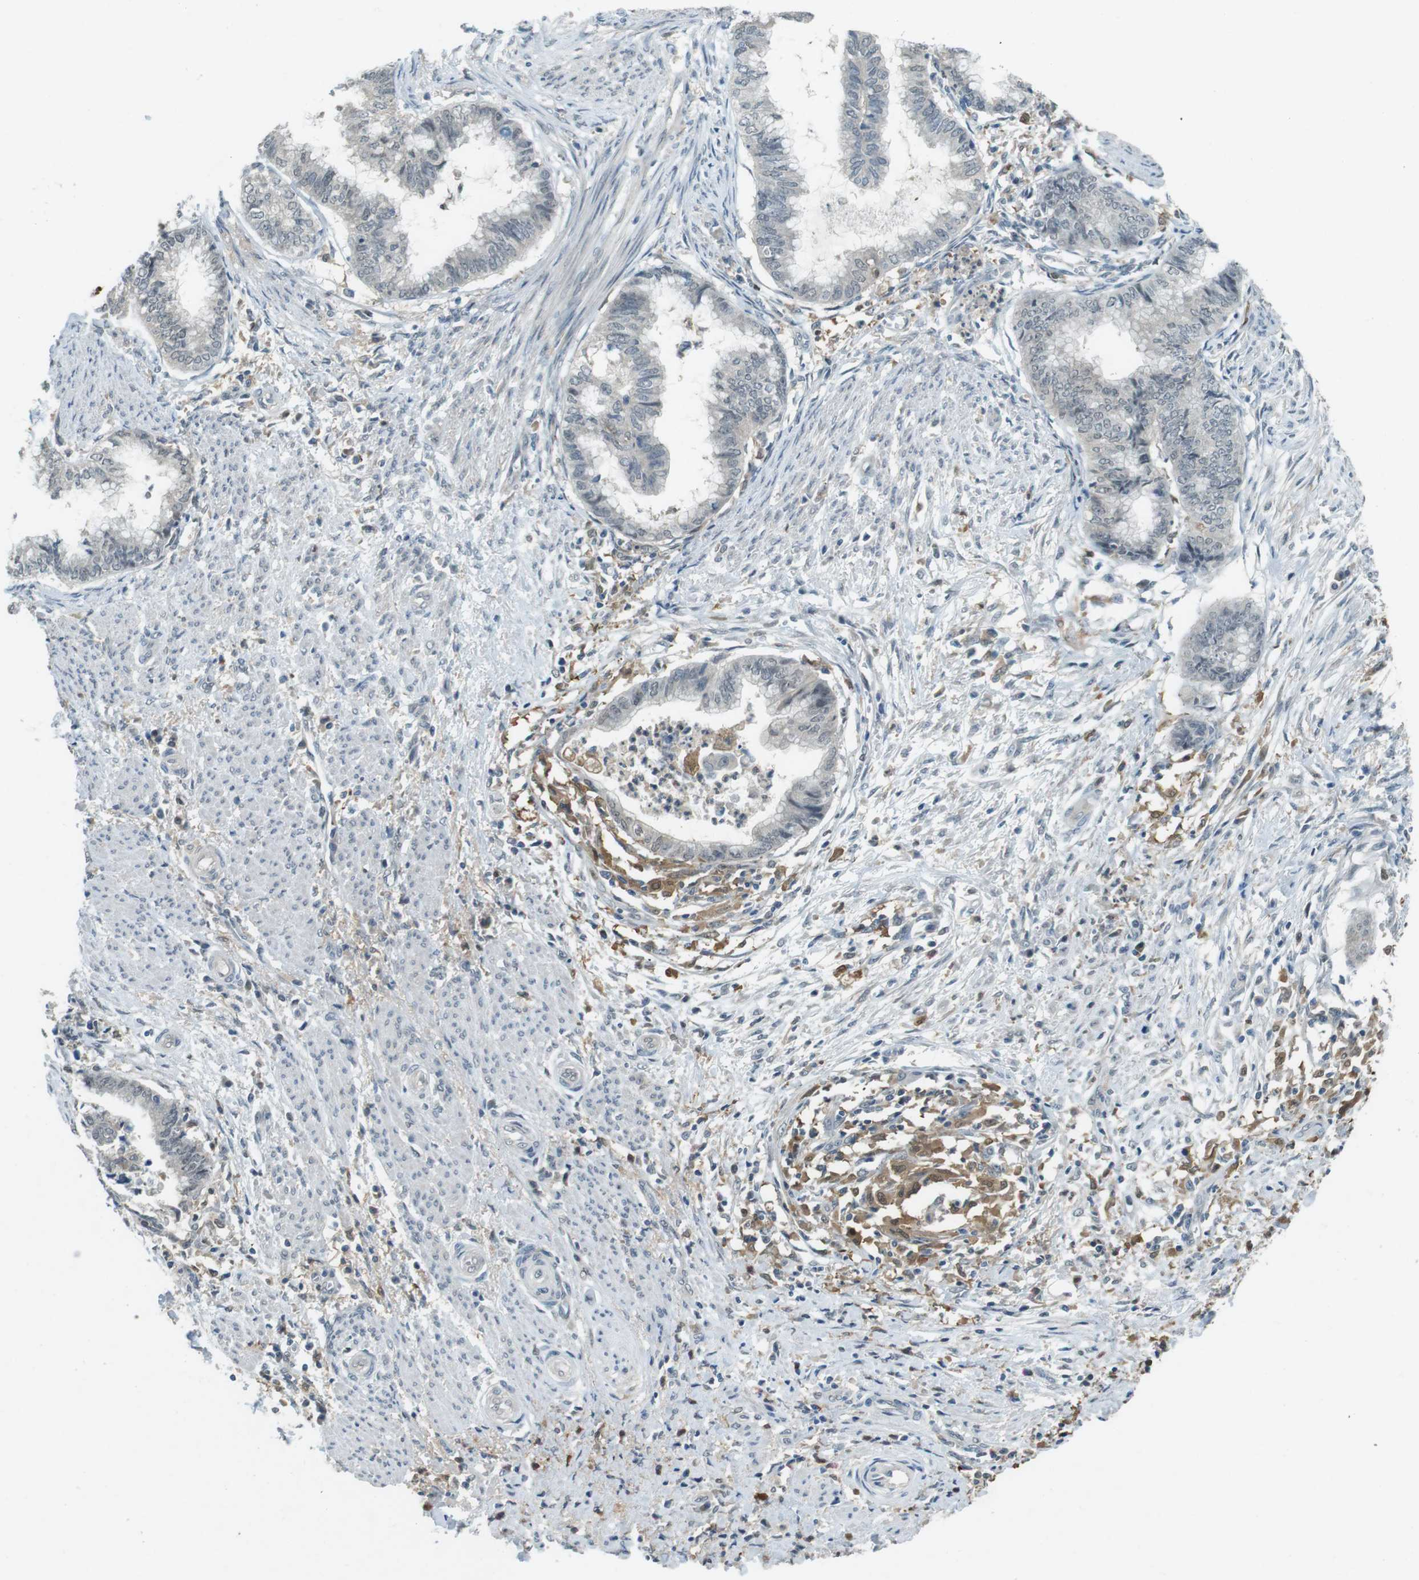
{"staining": {"intensity": "negative", "quantity": "none", "location": "none"}, "tissue": "endometrial cancer", "cell_type": "Tumor cells", "image_type": "cancer", "snomed": [{"axis": "morphology", "description": "Necrosis, NOS"}, {"axis": "morphology", "description": "Adenocarcinoma, NOS"}, {"axis": "topography", "description": "Endometrium"}], "caption": "This is a micrograph of IHC staining of endometrial adenocarcinoma, which shows no positivity in tumor cells. (Brightfield microscopy of DAB immunohistochemistry at high magnification).", "gene": "CDK14", "patient": {"sex": "female", "age": 79}}